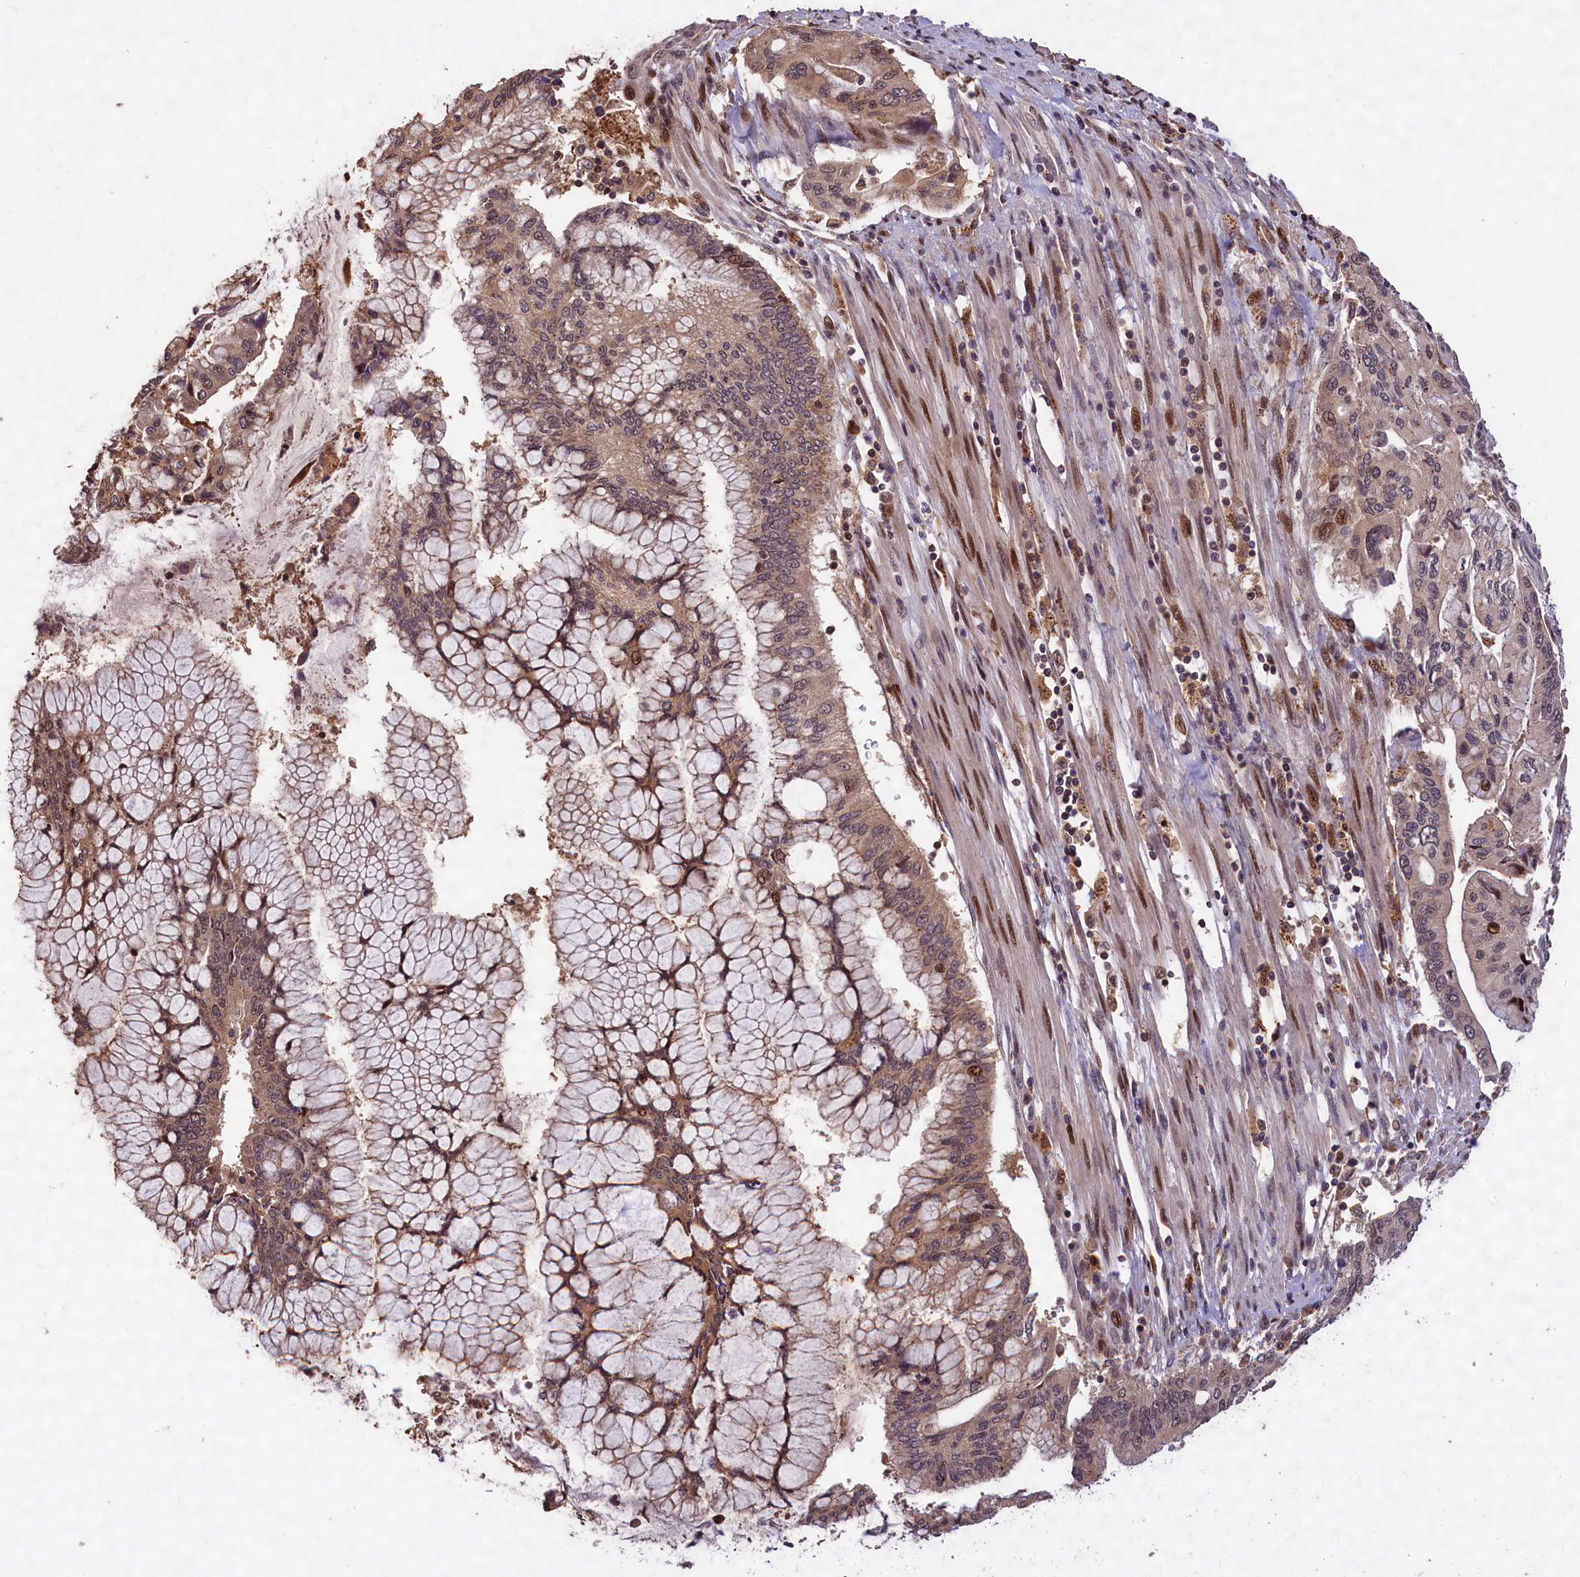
{"staining": {"intensity": "moderate", "quantity": ">75%", "location": "cytoplasmic/membranous,nuclear"}, "tissue": "pancreatic cancer", "cell_type": "Tumor cells", "image_type": "cancer", "snomed": [{"axis": "morphology", "description": "Adenocarcinoma, NOS"}, {"axis": "topography", "description": "Pancreas"}], "caption": "Pancreatic adenocarcinoma was stained to show a protein in brown. There is medium levels of moderate cytoplasmic/membranous and nuclear expression in about >75% of tumor cells.", "gene": "PHAF1", "patient": {"sex": "male", "age": 46}}